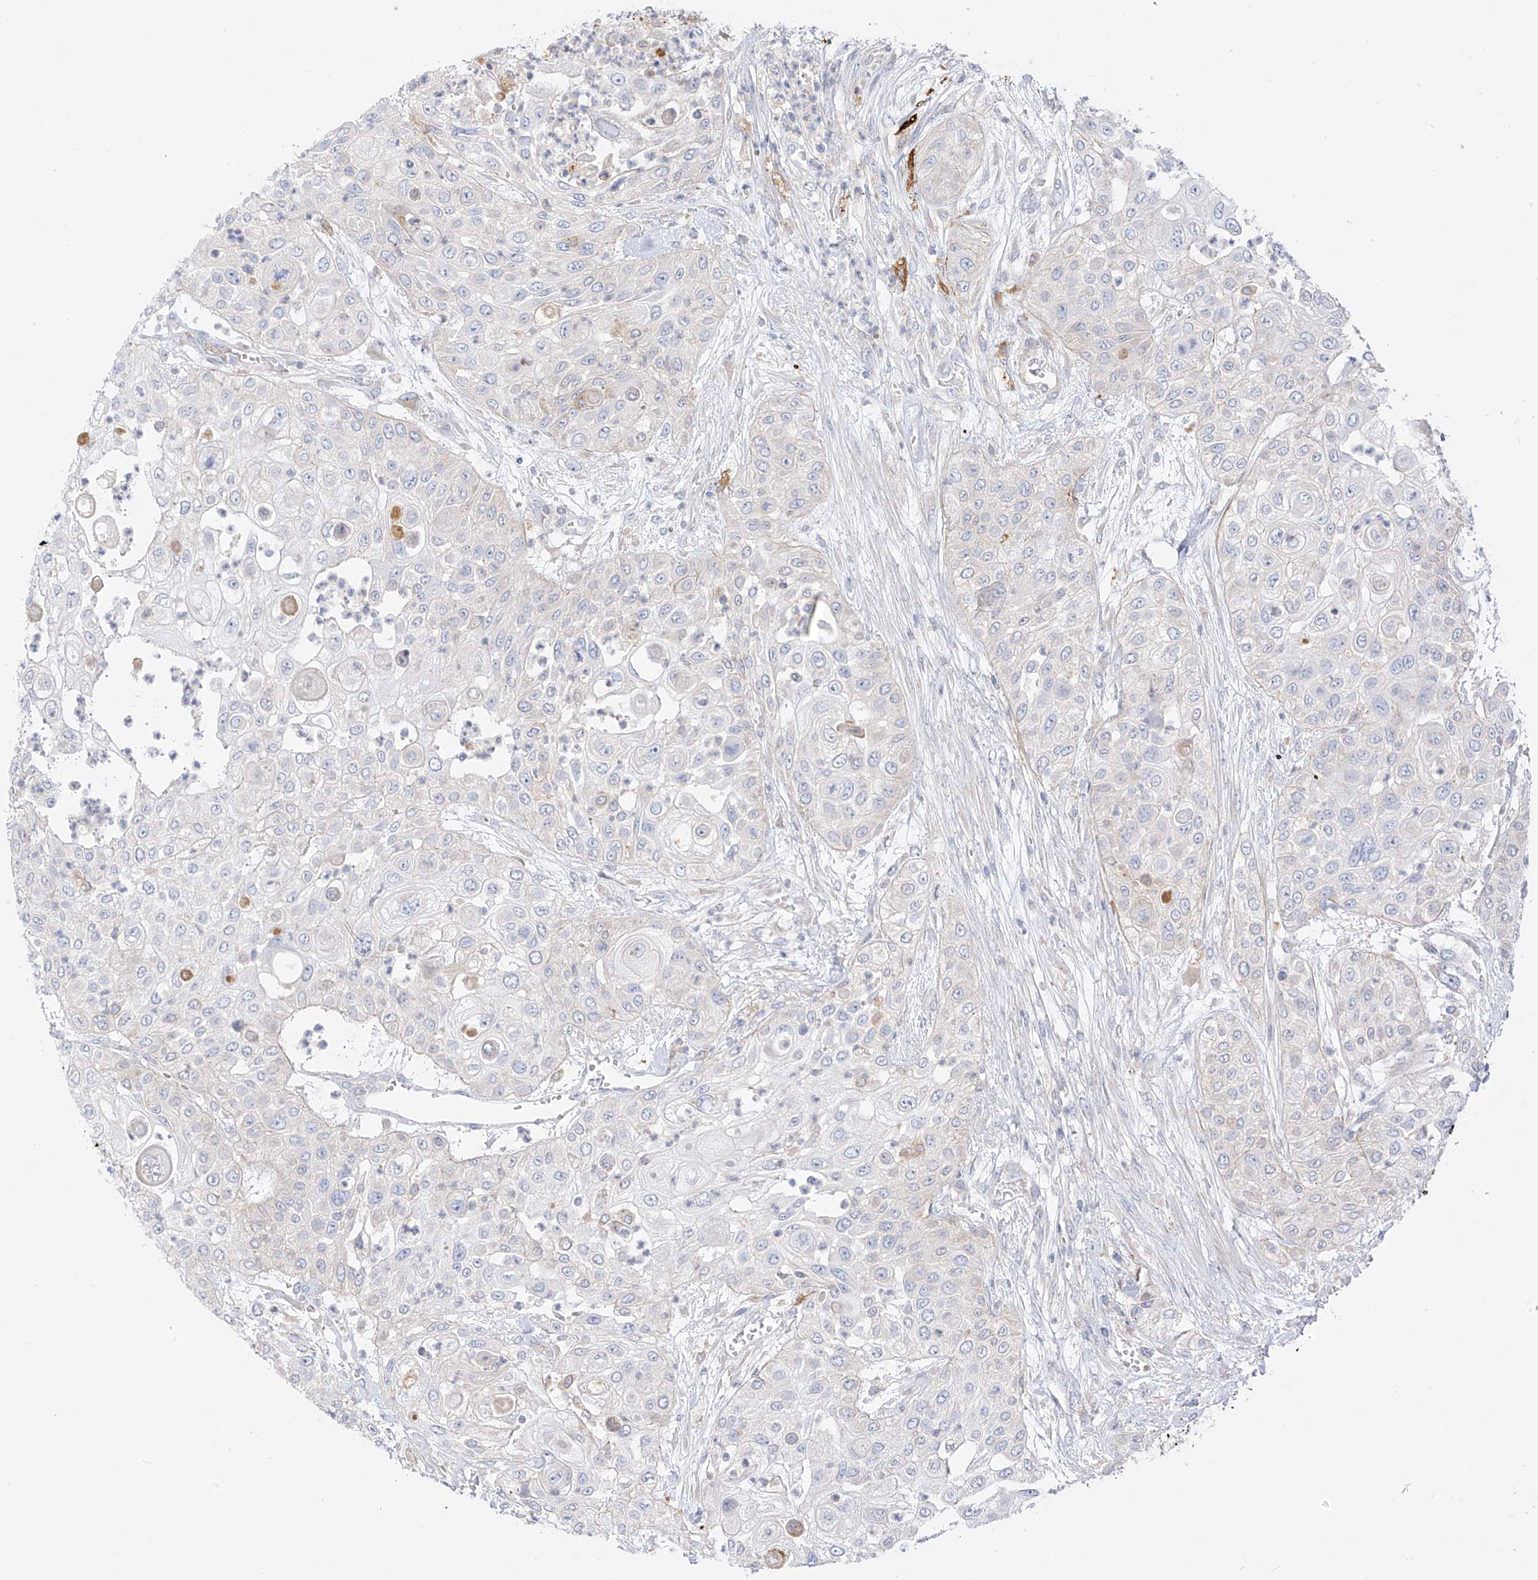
{"staining": {"intensity": "negative", "quantity": "none", "location": "none"}, "tissue": "urothelial cancer", "cell_type": "Tumor cells", "image_type": "cancer", "snomed": [{"axis": "morphology", "description": "Urothelial carcinoma, High grade"}, {"axis": "topography", "description": "Urinary bladder"}], "caption": "IHC photomicrograph of human urothelial carcinoma (high-grade) stained for a protein (brown), which displays no positivity in tumor cells.", "gene": "PCYOX1", "patient": {"sex": "female", "age": 79}}